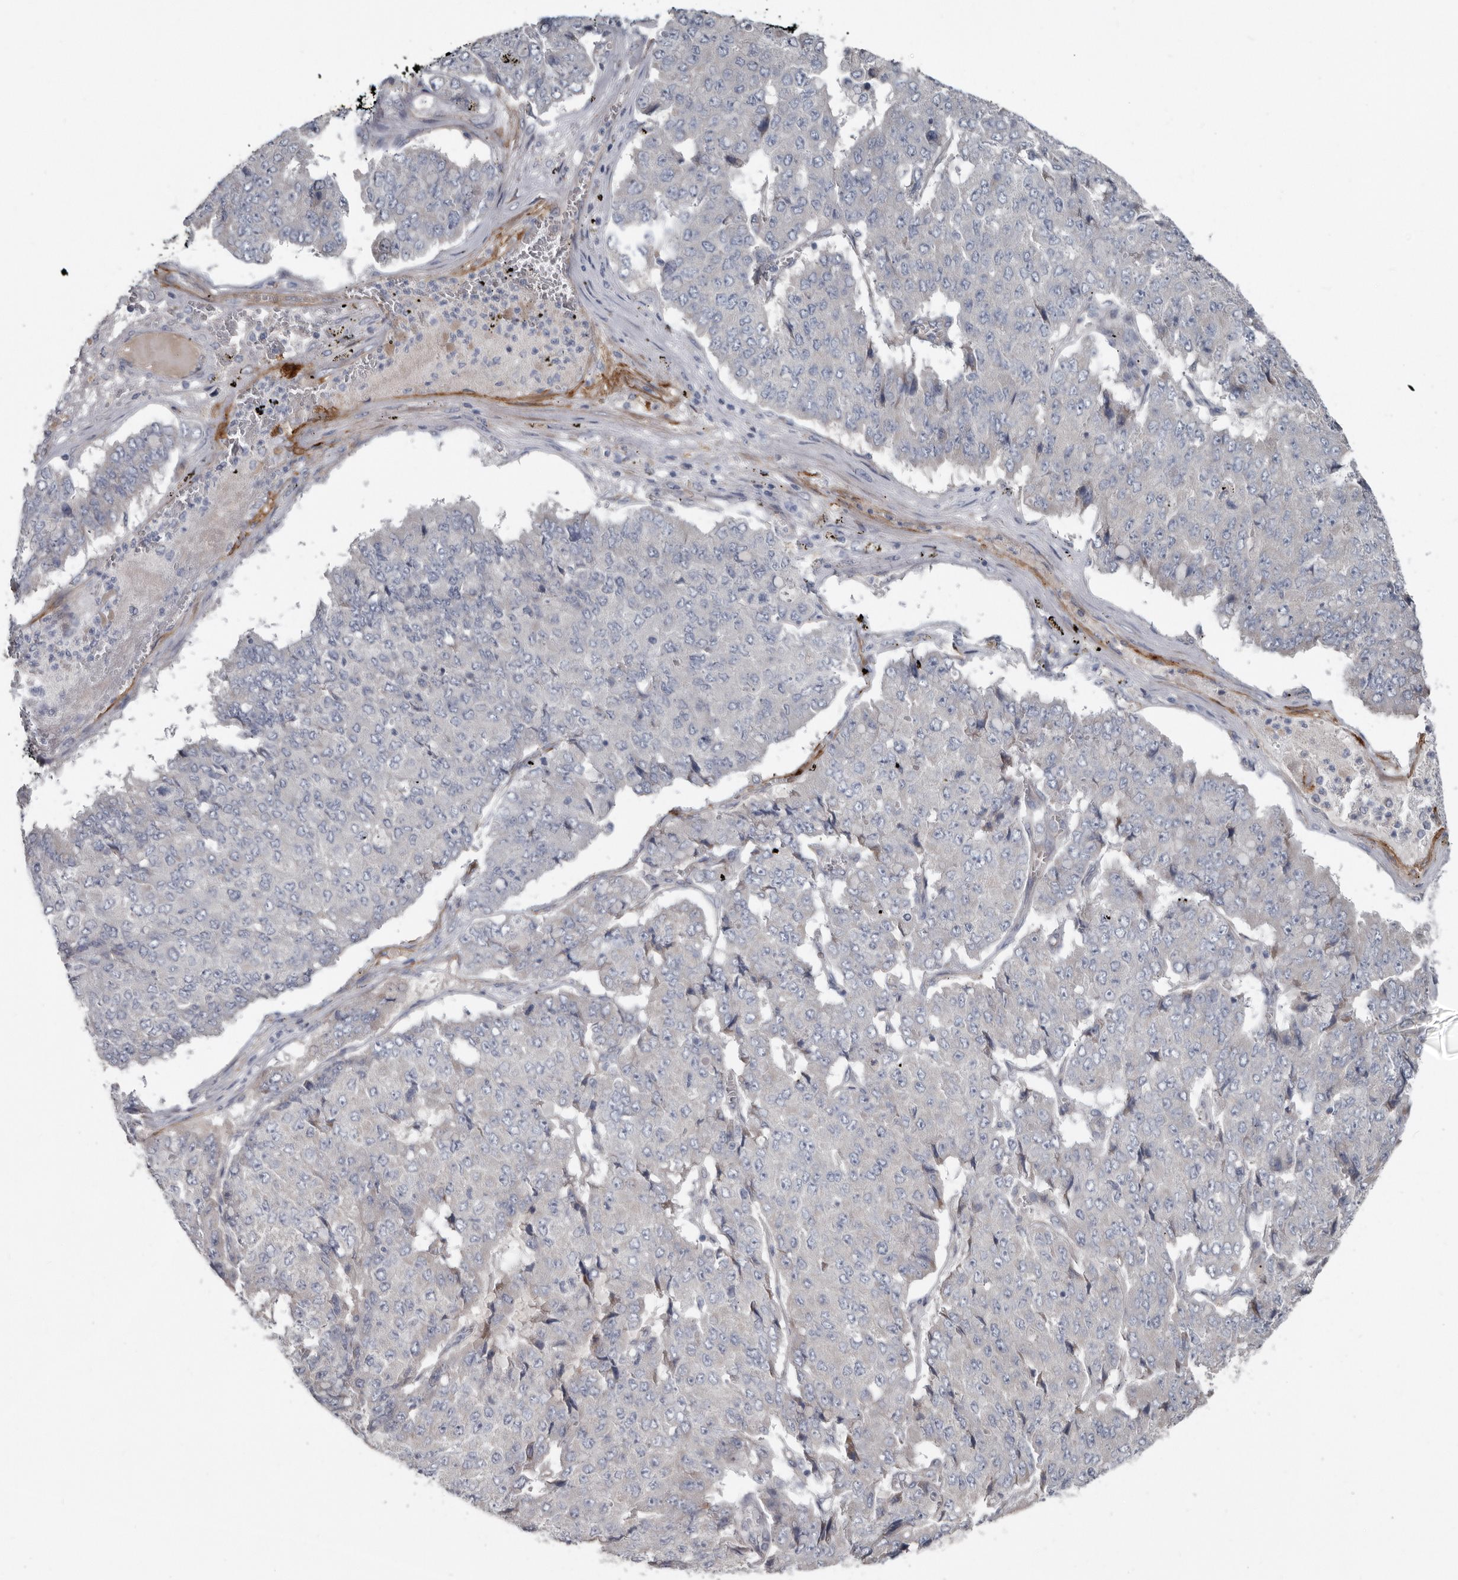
{"staining": {"intensity": "negative", "quantity": "none", "location": "none"}, "tissue": "pancreatic cancer", "cell_type": "Tumor cells", "image_type": "cancer", "snomed": [{"axis": "morphology", "description": "Adenocarcinoma, NOS"}, {"axis": "topography", "description": "Pancreas"}], "caption": "A histopathology image of pancreatic cancer stained for a protein displays no brown staining in tumor cells. (DAB IHC, high magnification).", "gene": "ZNF114", "patient": {"sex": "male", "age": 50}}